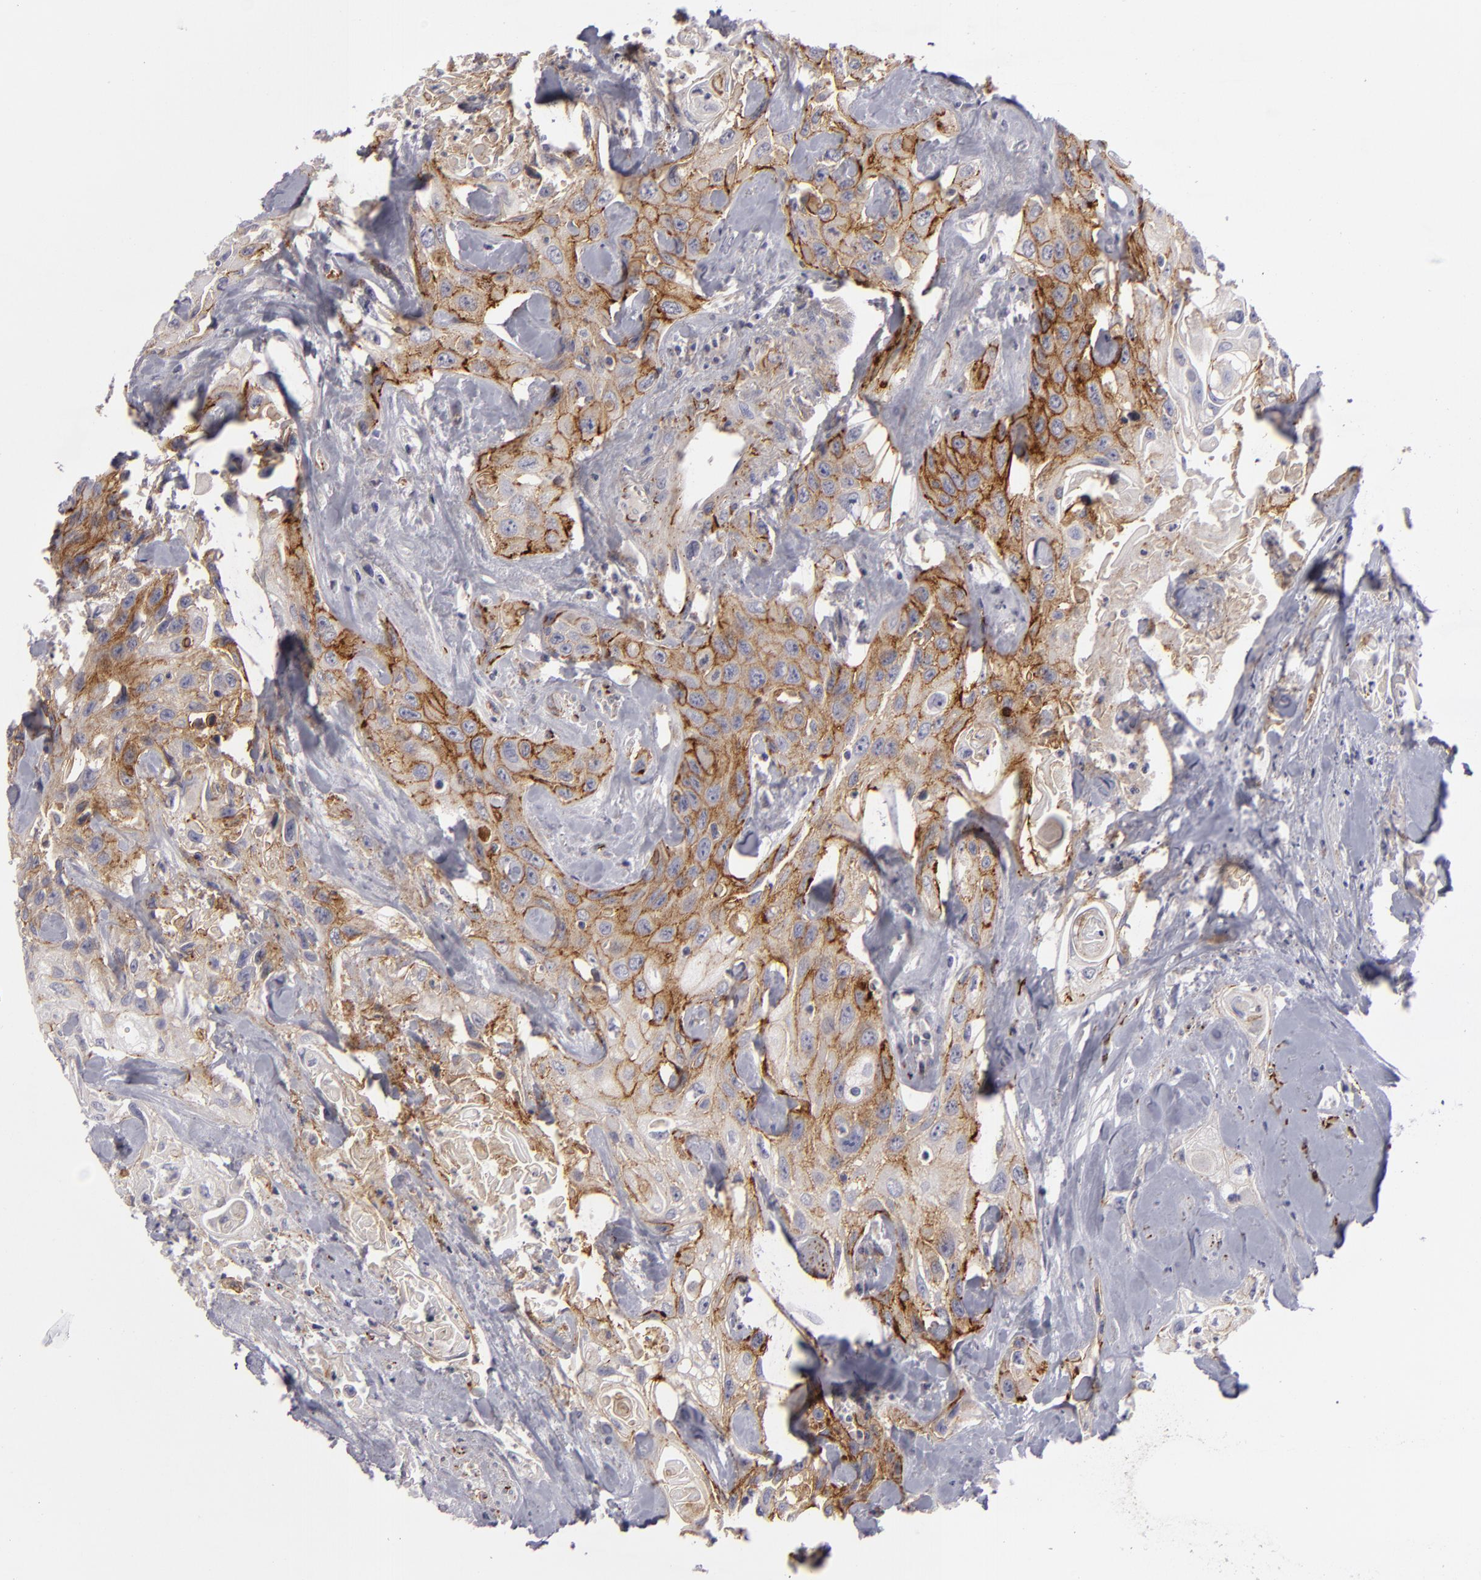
{"staining": {"intensity": "moderate", "quantity": "25%-75%", "location": "cytoplasmic/membranous"}, "tissue": "urothelial cancer", "cell_type": "Tumor cells", "image_type": "cancer", "snomed": [{"axis": "morphology", "description": "Urothelial carcinoma, High grade"}, {"axis": "topography", "description": "Urinary bladder"}], "caption": "The micrograph displays a brown stain indicating the presence of a protein in the cytoplasmic/membranous of tumor cells in urothelial cancer.", "gene": "ALCAM", "patient": {"sex": "female", "age": 84}}